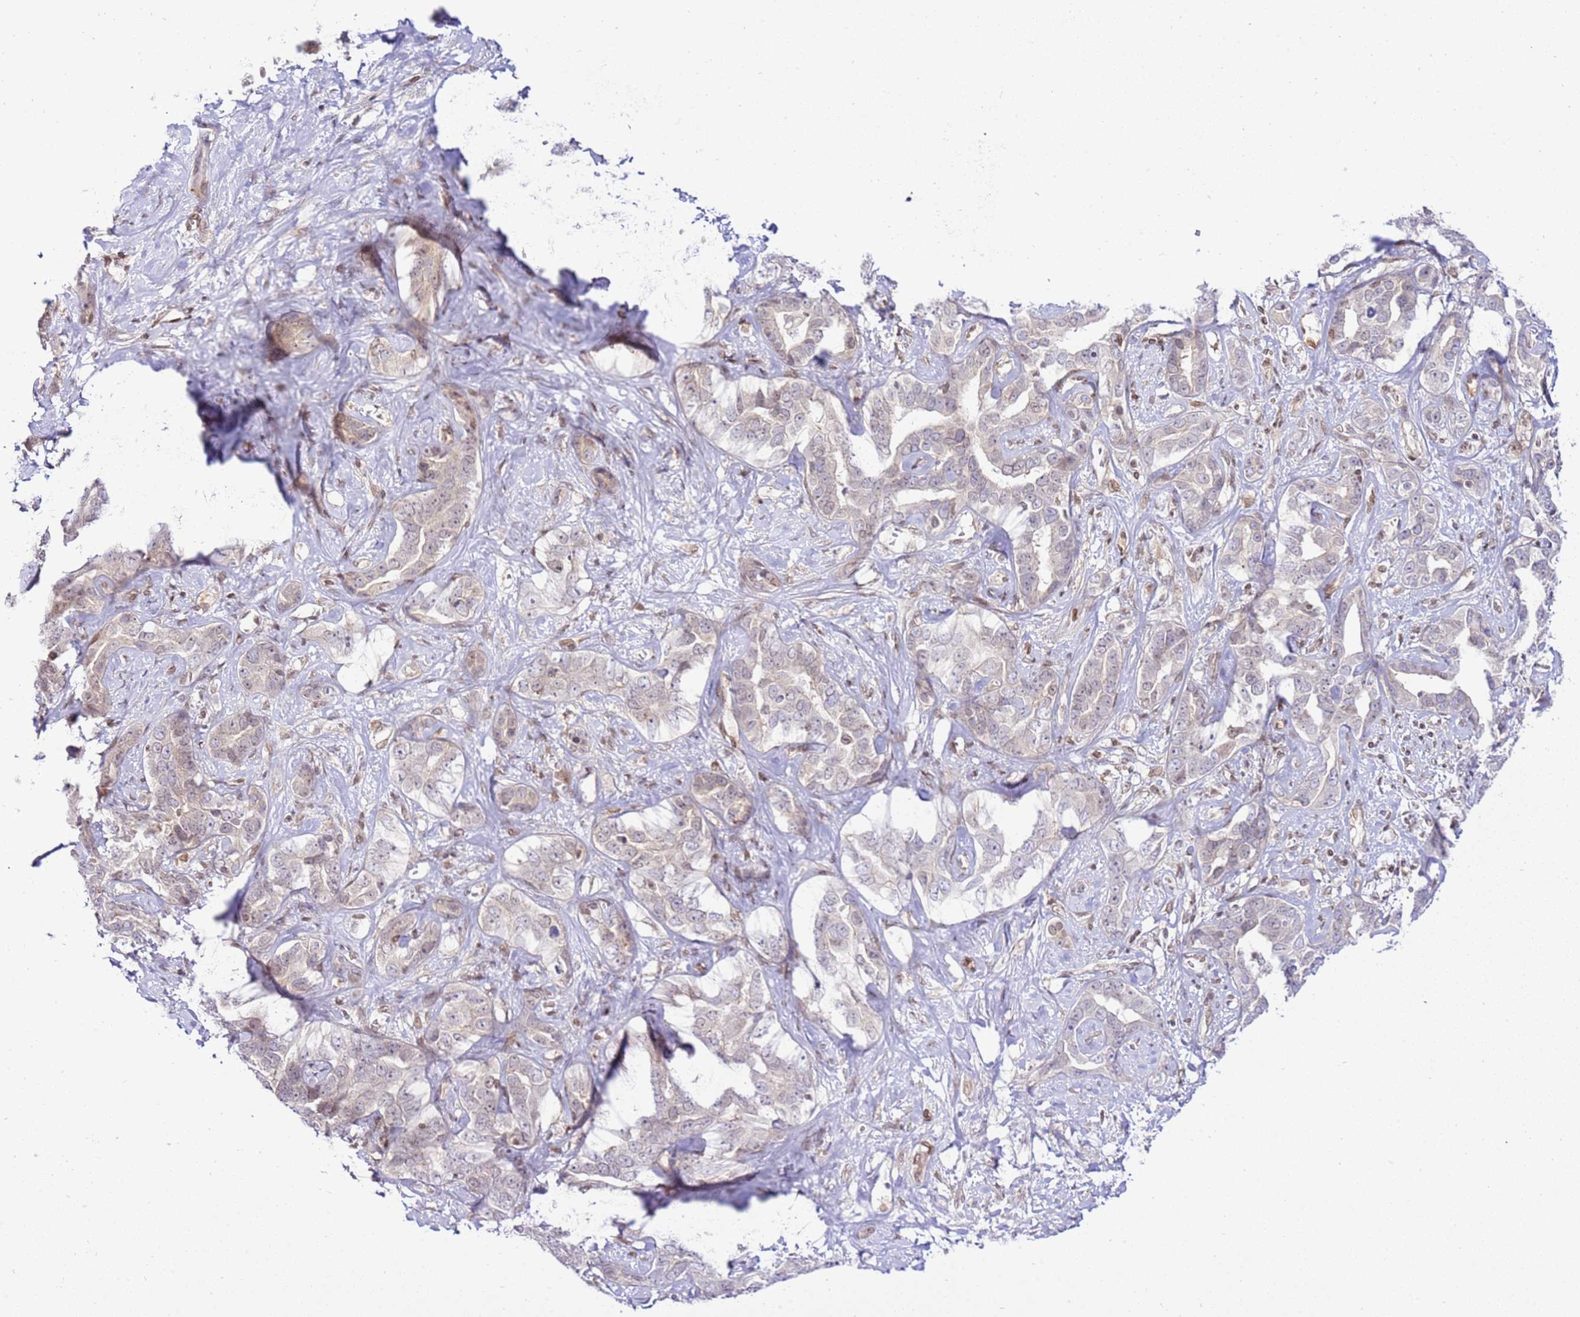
{"staining": {"intensity": "negative", "quantity": "none", "location": "none"}, "tissue": "liver cancer", "cell_type": "Tumor cells", "image_type": "cancer", "snomed": [{"axis": "morphology", "description": "Cholangiocarcinoma"}, {"axis": "topography", "description": "Liver"}], "caption": "The immunohistochemistry (IHC) photomicrograph has no significant staining in tumor cells of liver cancer tissue.", "gene": "TRIM37", "patient": {"sex": "male", "age": 59}}